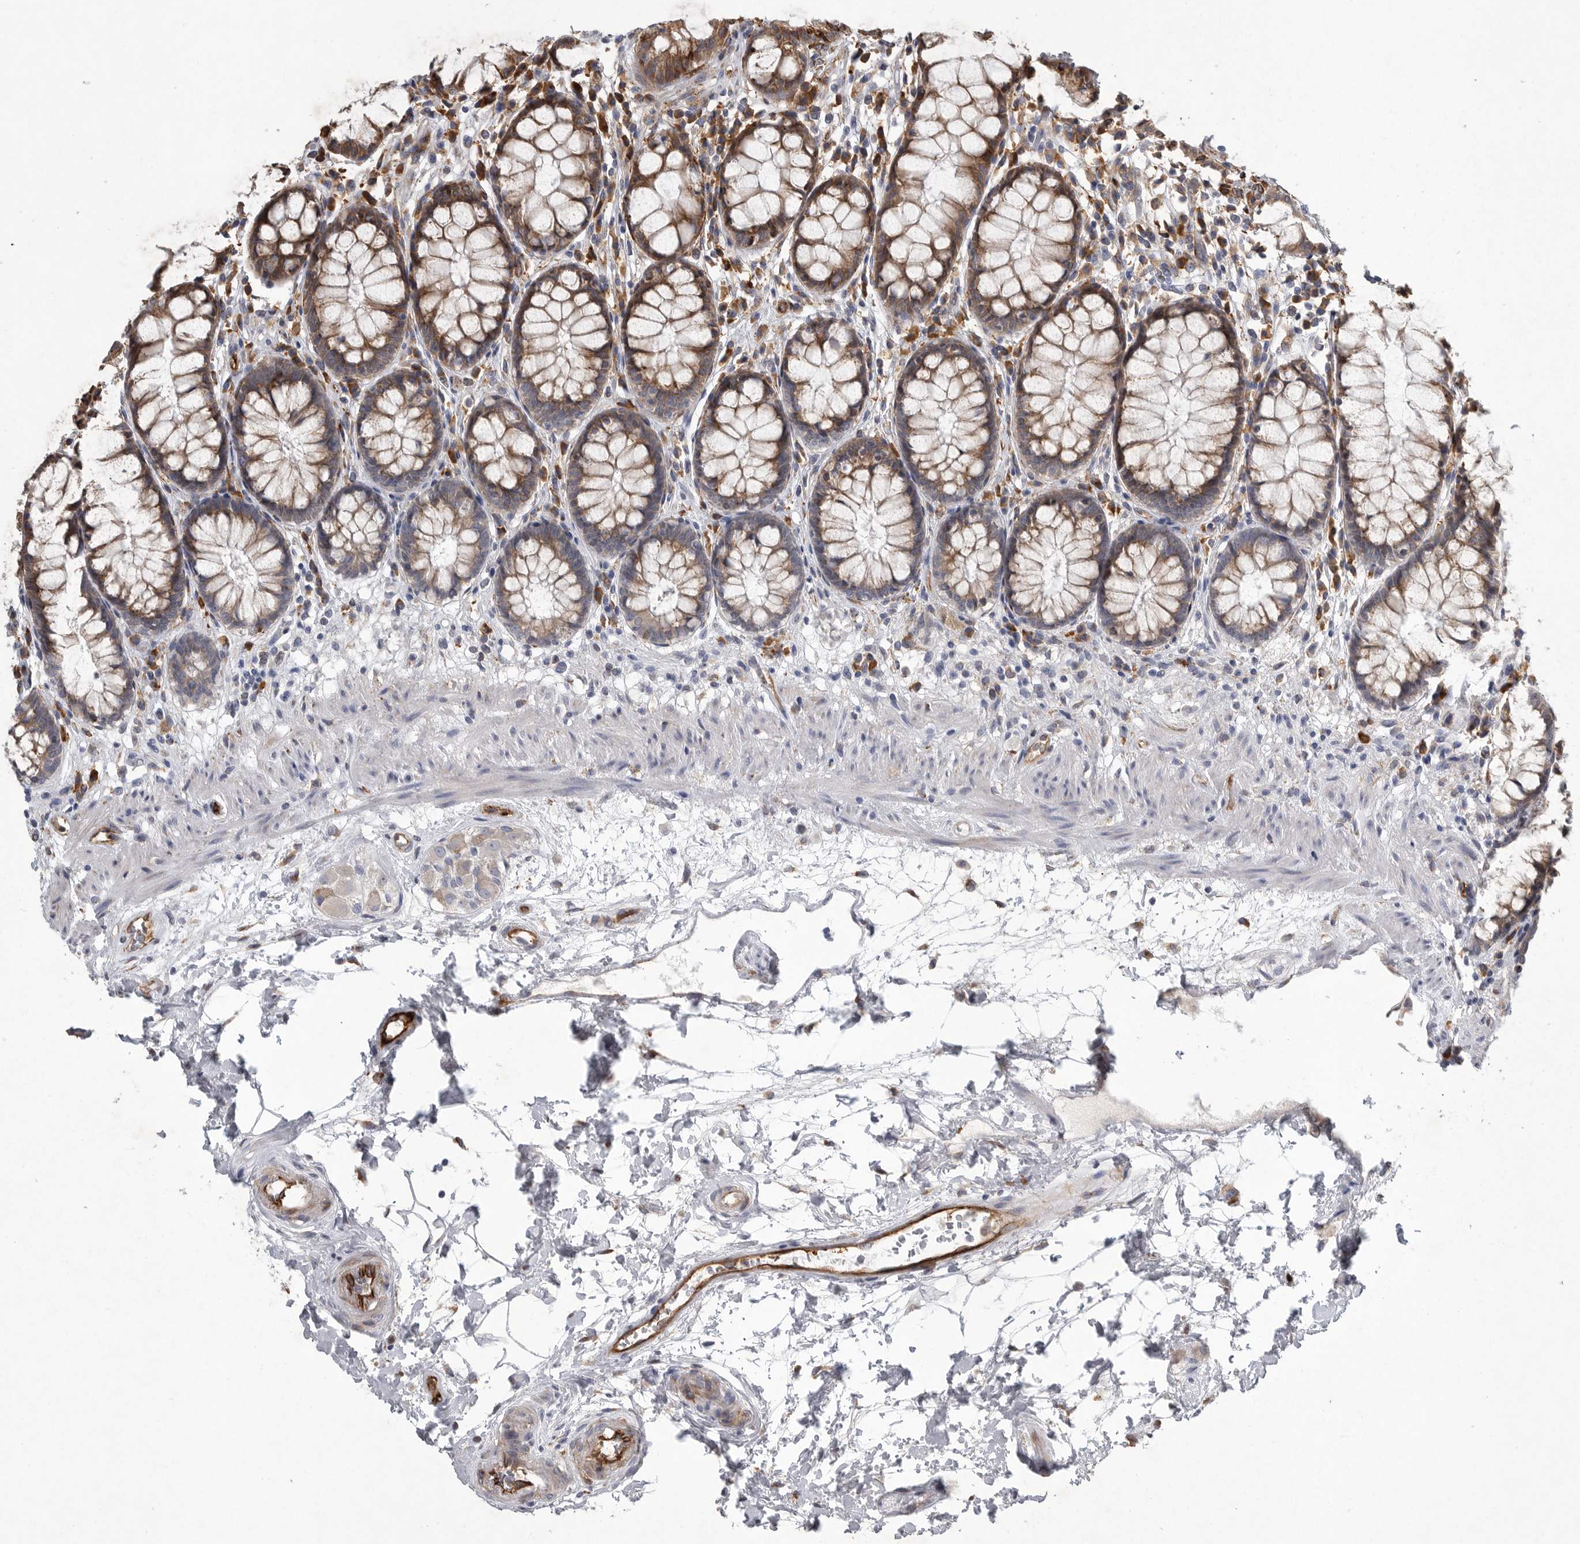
{"staining": {"intensity": "strong", "quantity": ">75%", "location": "cytoplasmic/membranous"}, "tissue": "rectum", "cell_type": "Glandular cells", "image_type": "normal", "snomed": [{"axis": "morphology", "description": "Normal tissue, NOS"}, {"axis": "topography", "description": "Rectum"}], "caption": "Protein analysis of benign rectum demonstrates strong cytoplasmic/membranous positivity in approximately >75% of glandular cells. The staining was performed using DAB to visualize the protein expression in brown, while the nuclei were stained in blue with hematoxylin (Magnification: 20x).", "gene": "MINPP1", "patient": {"sex": "male", "age": 64}}